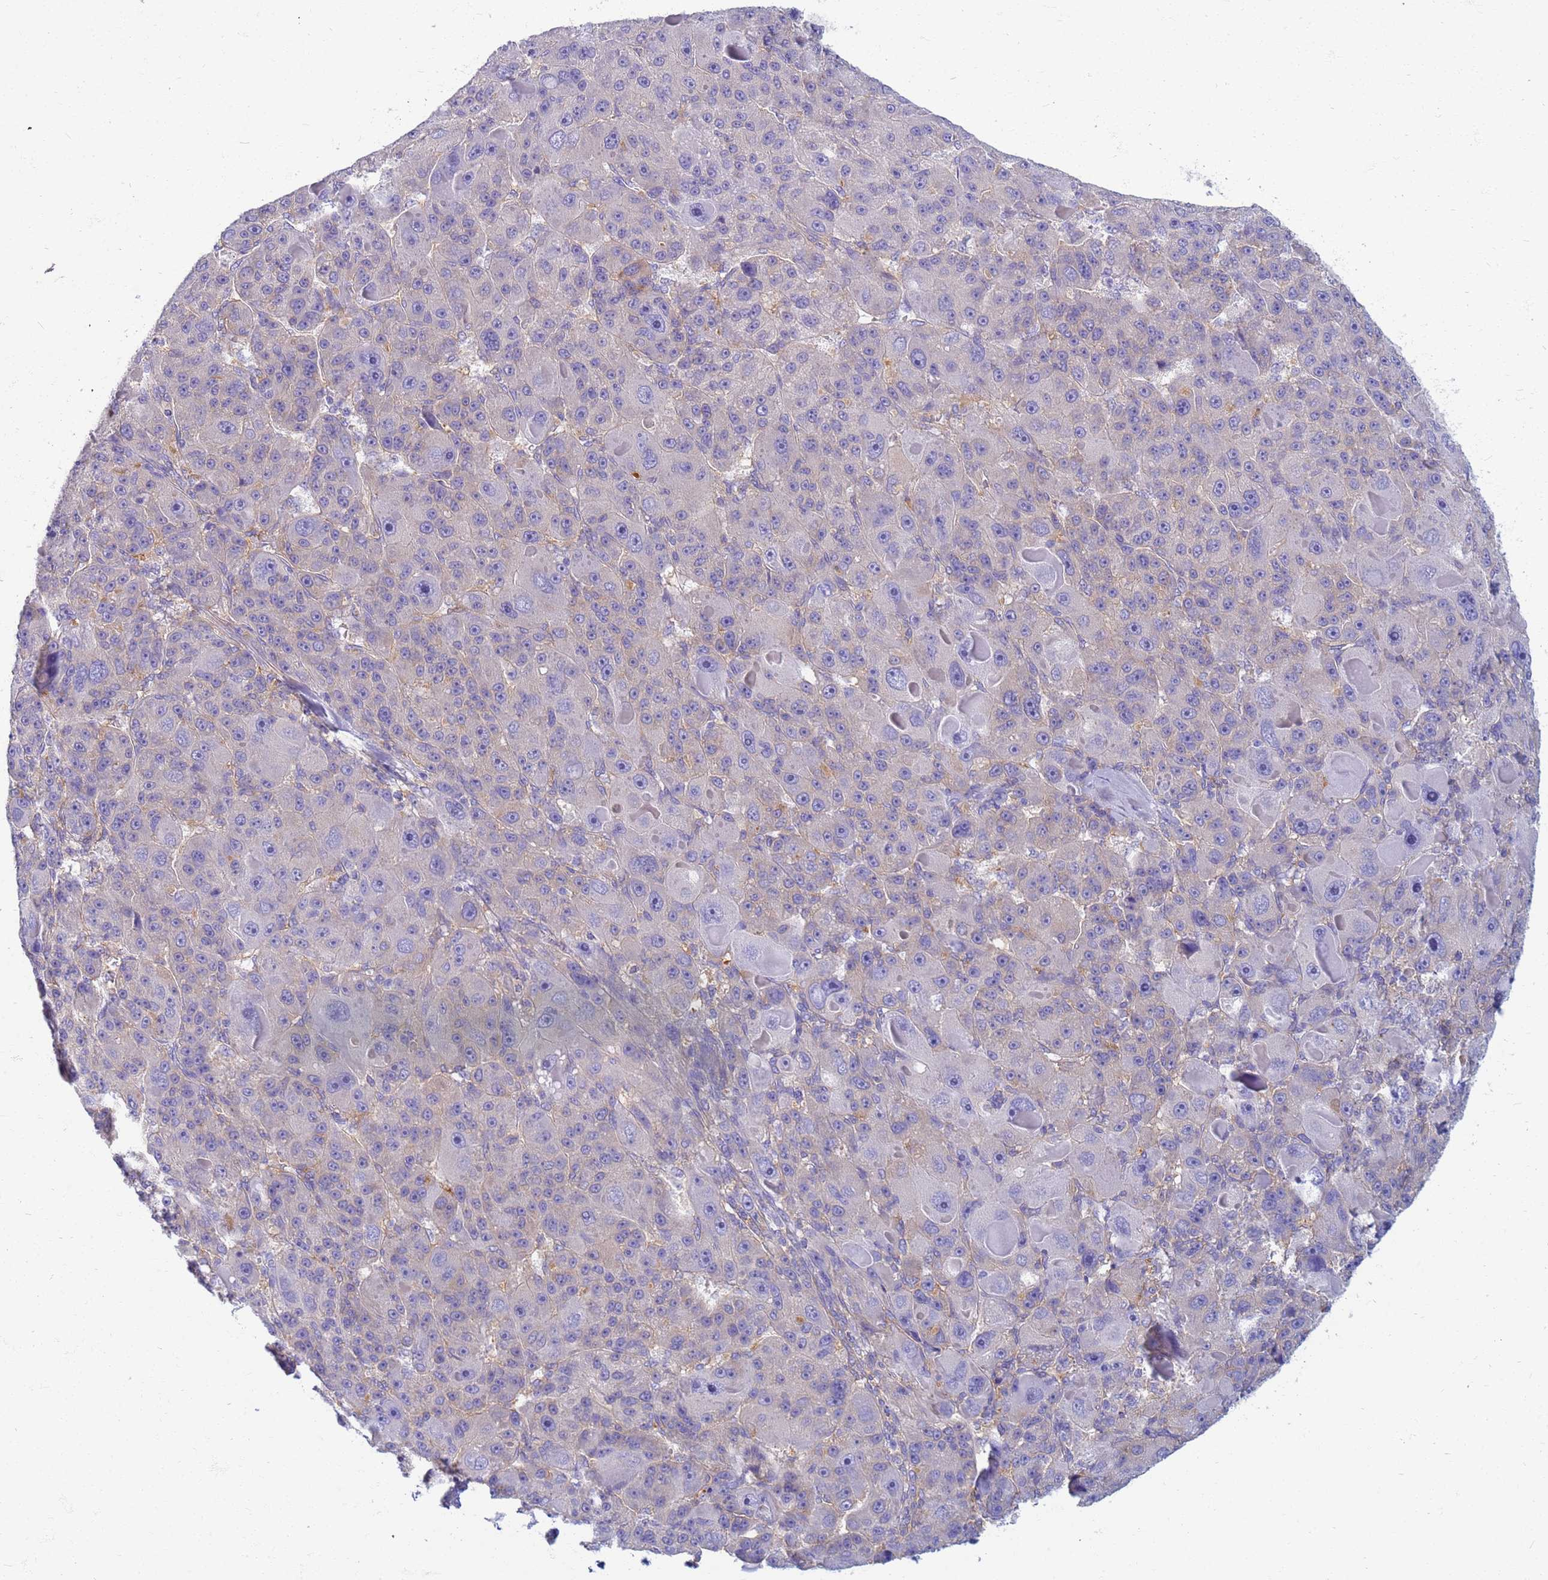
{"staining": {"intensity": "negative", "quantity": "none", "location": "none"}, "tissue": "liver cancer", "cell_type": "Tumor cells", "image_type": "cancer", "snomed": [{"axis": "morphology", "description": "Carcinoma, Hepatocellular, NOS"}, {"axis": "topography", "description": "Liver"}], "caption": "This is a image of immunohistochemistry (IHC) staining of liver cancer, which shows no staining in tumor cells.", "gene": "EEA1", "patient": {"sex": "male", "age": 76}}